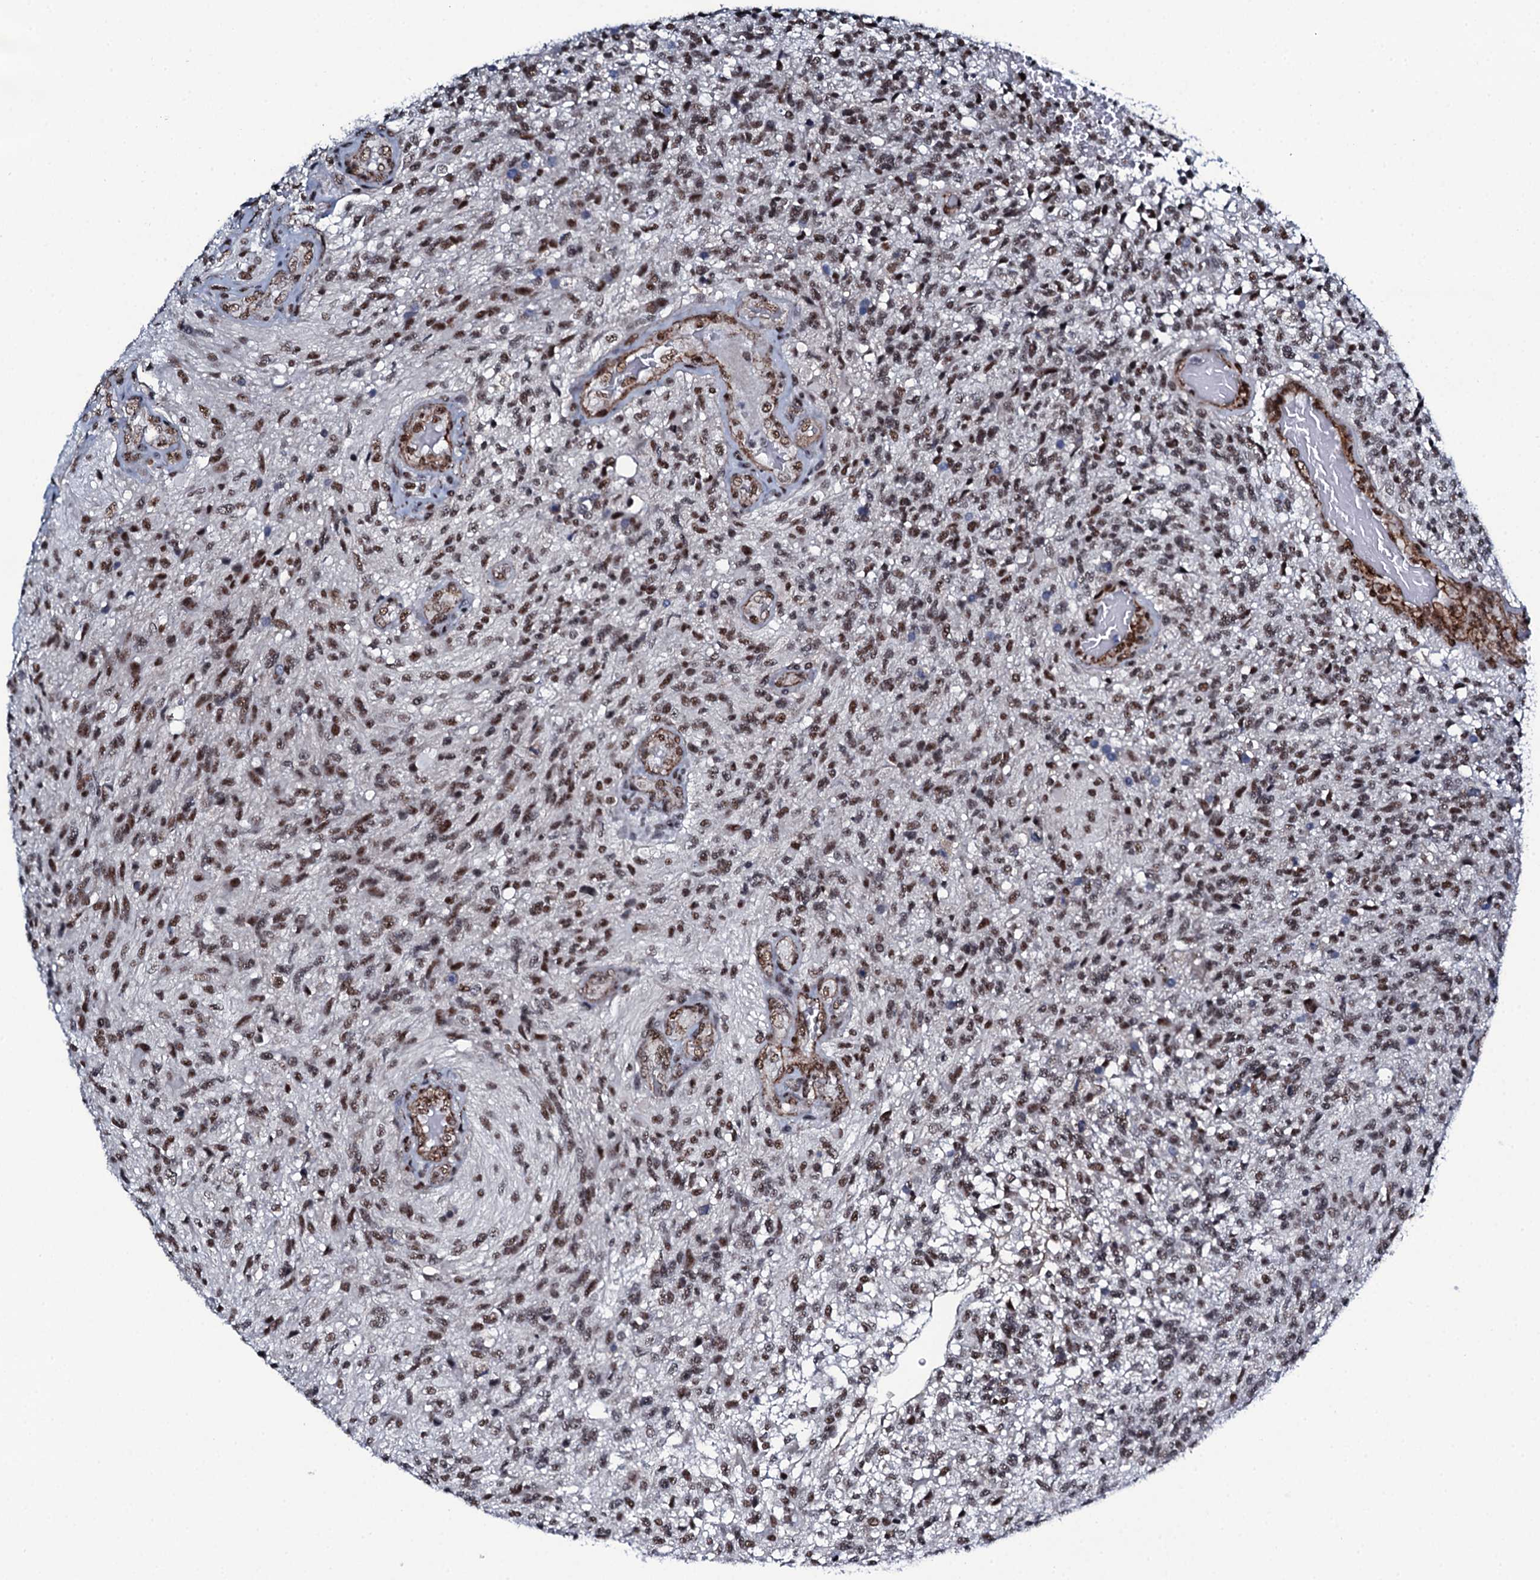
{"staining": {"intensity": "moderate", "quantity": ">75%", "location": "nuclear"}, "tissue": "glioma", "cell_type": "Tumor cells", "image_type": "cancer", "snomed": [{"axis": "morphology", "description": "Glioma, malignant, High grade"}, {"axis": "topography", "description": "Brain"}], "caption": "The photomicrograph demonstrates a brown stain indicating the presence of a protein in the nuclear of tumor cells in malignant glioma (high-grade). (DAB IHC, brown staining for protein, blue staining for nuclei).", "gene": "CWC15", "patient": {"sex": "male", "age": 56}}